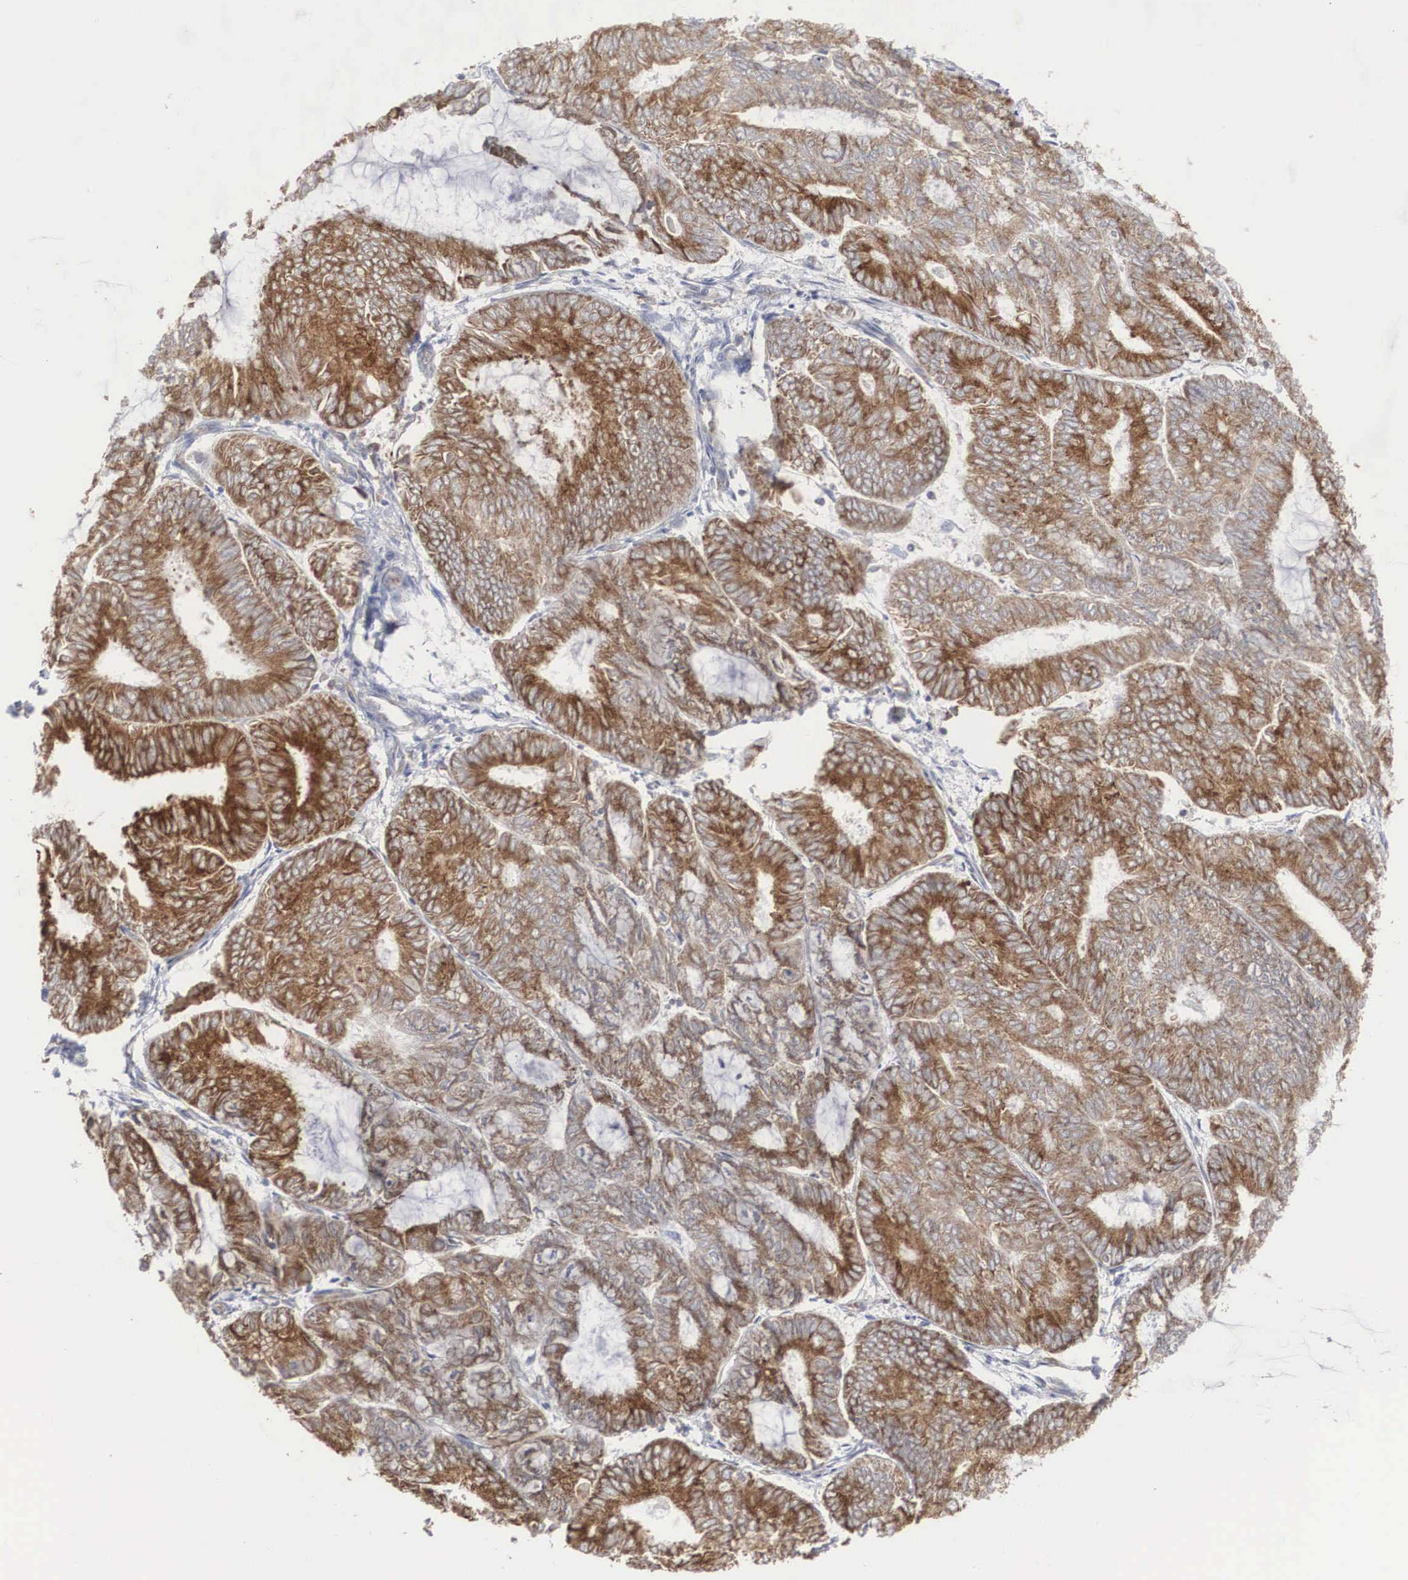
{"staining": {"intensity": "strong", "quantity": ">75%", "location": "cytoplasmic/membranous"}, "tissue": "endometrial cancer", "cell_type": "Tumor cells", "image_type": "cancer", "snomed": [{"axis": "morphology", "description": "Adenocarcinoma, NOS"}, {"axis": "topography", "description": "Endometrium"}], "caption": "Immunohistochemical staining of human endometrial cancer reveals high levels of strong cytoplasmic/membranous expression in about >75% of tumor cells.", "gene": "MIA2", "patient": {"sex": "female", "age": 59}}